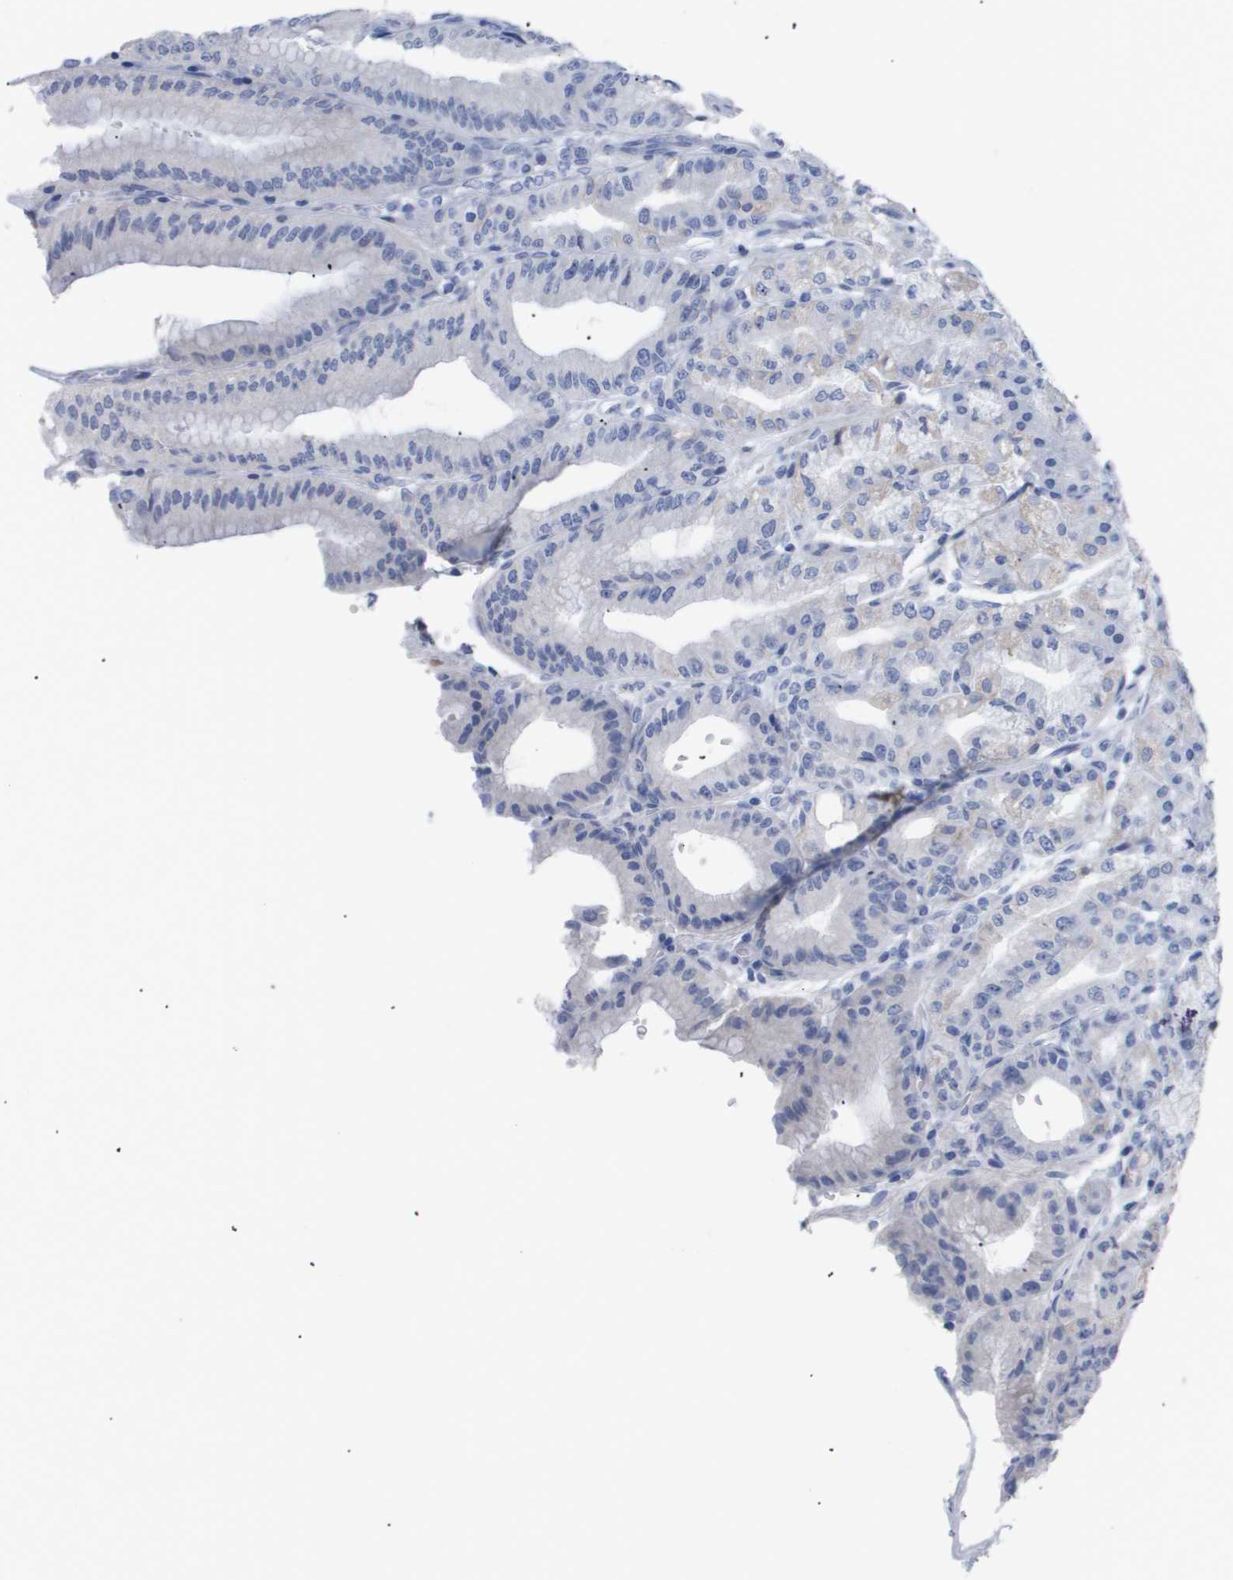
{"staining": {"intensity": "moderate", "quantity": "<25%", "location": "cytoplasmic/membranous"}, "tissue": "stomach", "cell_type": "Glandular cells", "image_type": "normal", "snomed": [{"axis": "morphology", "description": "Normal tissue, NOS"}, {"axis": "topography", "description": "Stomach, lower"}], "caption": "Approximately <25% of glandular cells in normal human stomach exhibit moderate cytoplasmic/membranous protein staining as visualized by brown immunohistochemical staining.", "gene": "CAV3", "patient": {"sex": "male", "age": 71}}